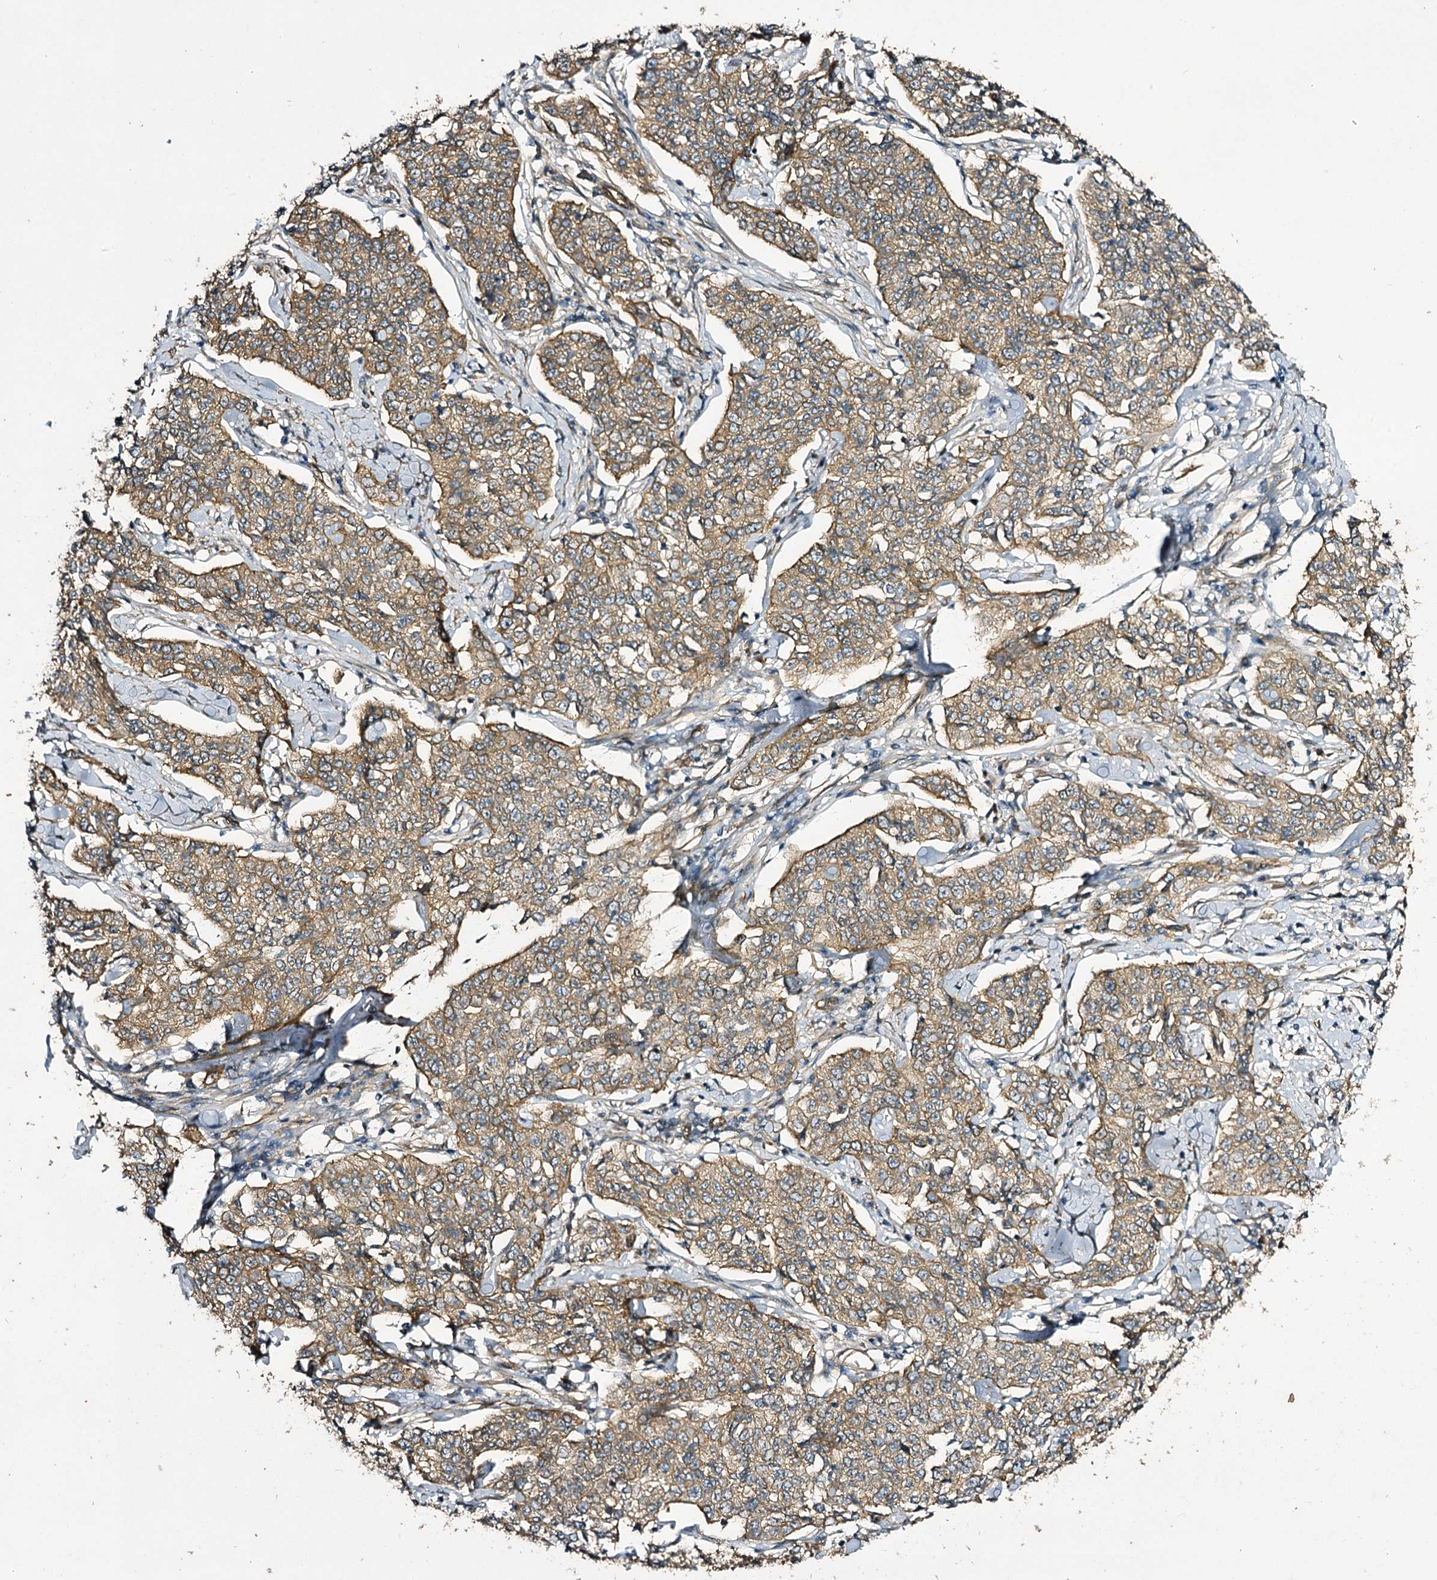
{"staining": {"intensity": "moderate", "quantity": ">75%", "location": "cytoplasmic/membranous"}, "tissue": "cervical cancer", "cell_type": "Tumor cells", "image_type": "cancer", "snomed": [{"axis": "morphology", "description": "Squamous cell carcinoma, NOS"}, {"axis": "topography", "description": "Cervix"}], "caption": "Protein expression analysis of human cervical squamous cell carcinoma reveals moderate cytoplasmic/membranous expression in approximately >75% of tumor cells.", "gene": "MYO1C", "patient": {"sex": "female", "age": 35}}